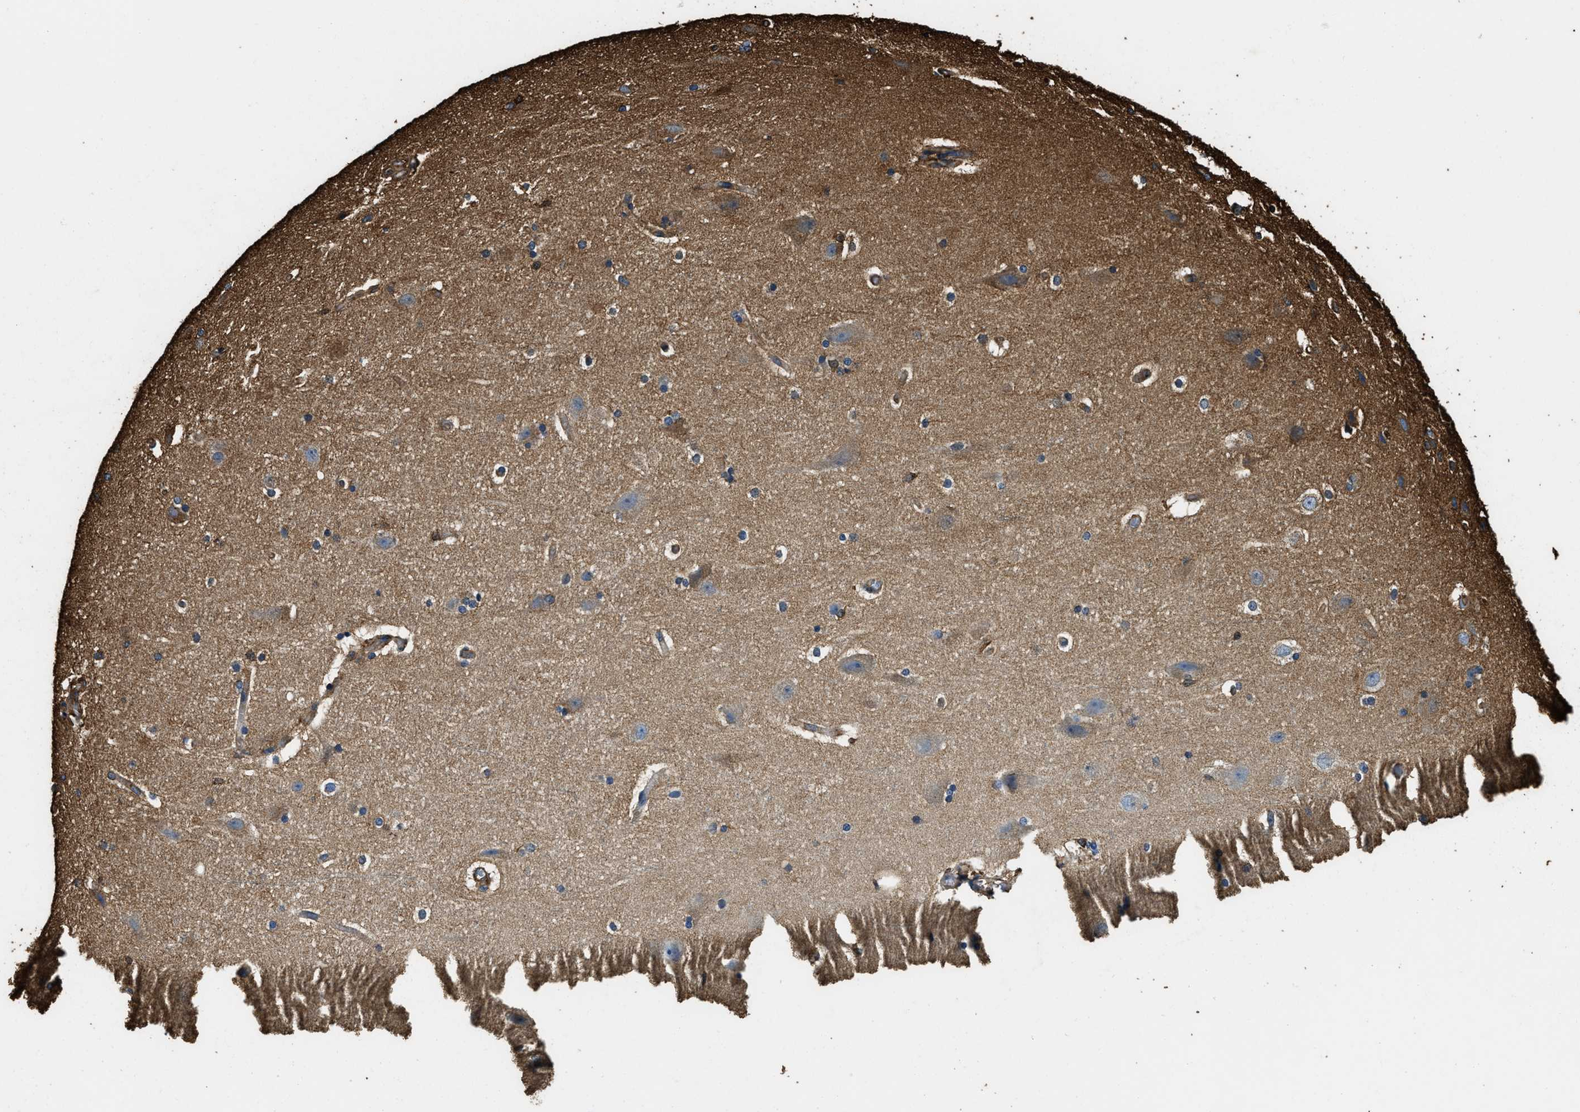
{"staining": {"intensity": "moderate", "quantity": "25%-75%", "location": "cytoplasmic/membranous"}, "tissue": "cerebral cortex", "cell_type": "Endothelial cells", "image_type": "normal", "snomed": [{"axis": "morphology", "description": "Normal tissue, NOS"}, {"axis": "topography", "description": "Cerebral cortex"}, {"axis": "topography", "description": "Hippocampus"}], "caption": "Protein expression analysis of benign cerebral cortex demonstrates moderate cytoplasmic/membranous positivity in about 25%-75% of endothelial cells. Nuclei are stained in blue.", "gene": "ACCS", "patient": {"sex": "female", "age": 19}}